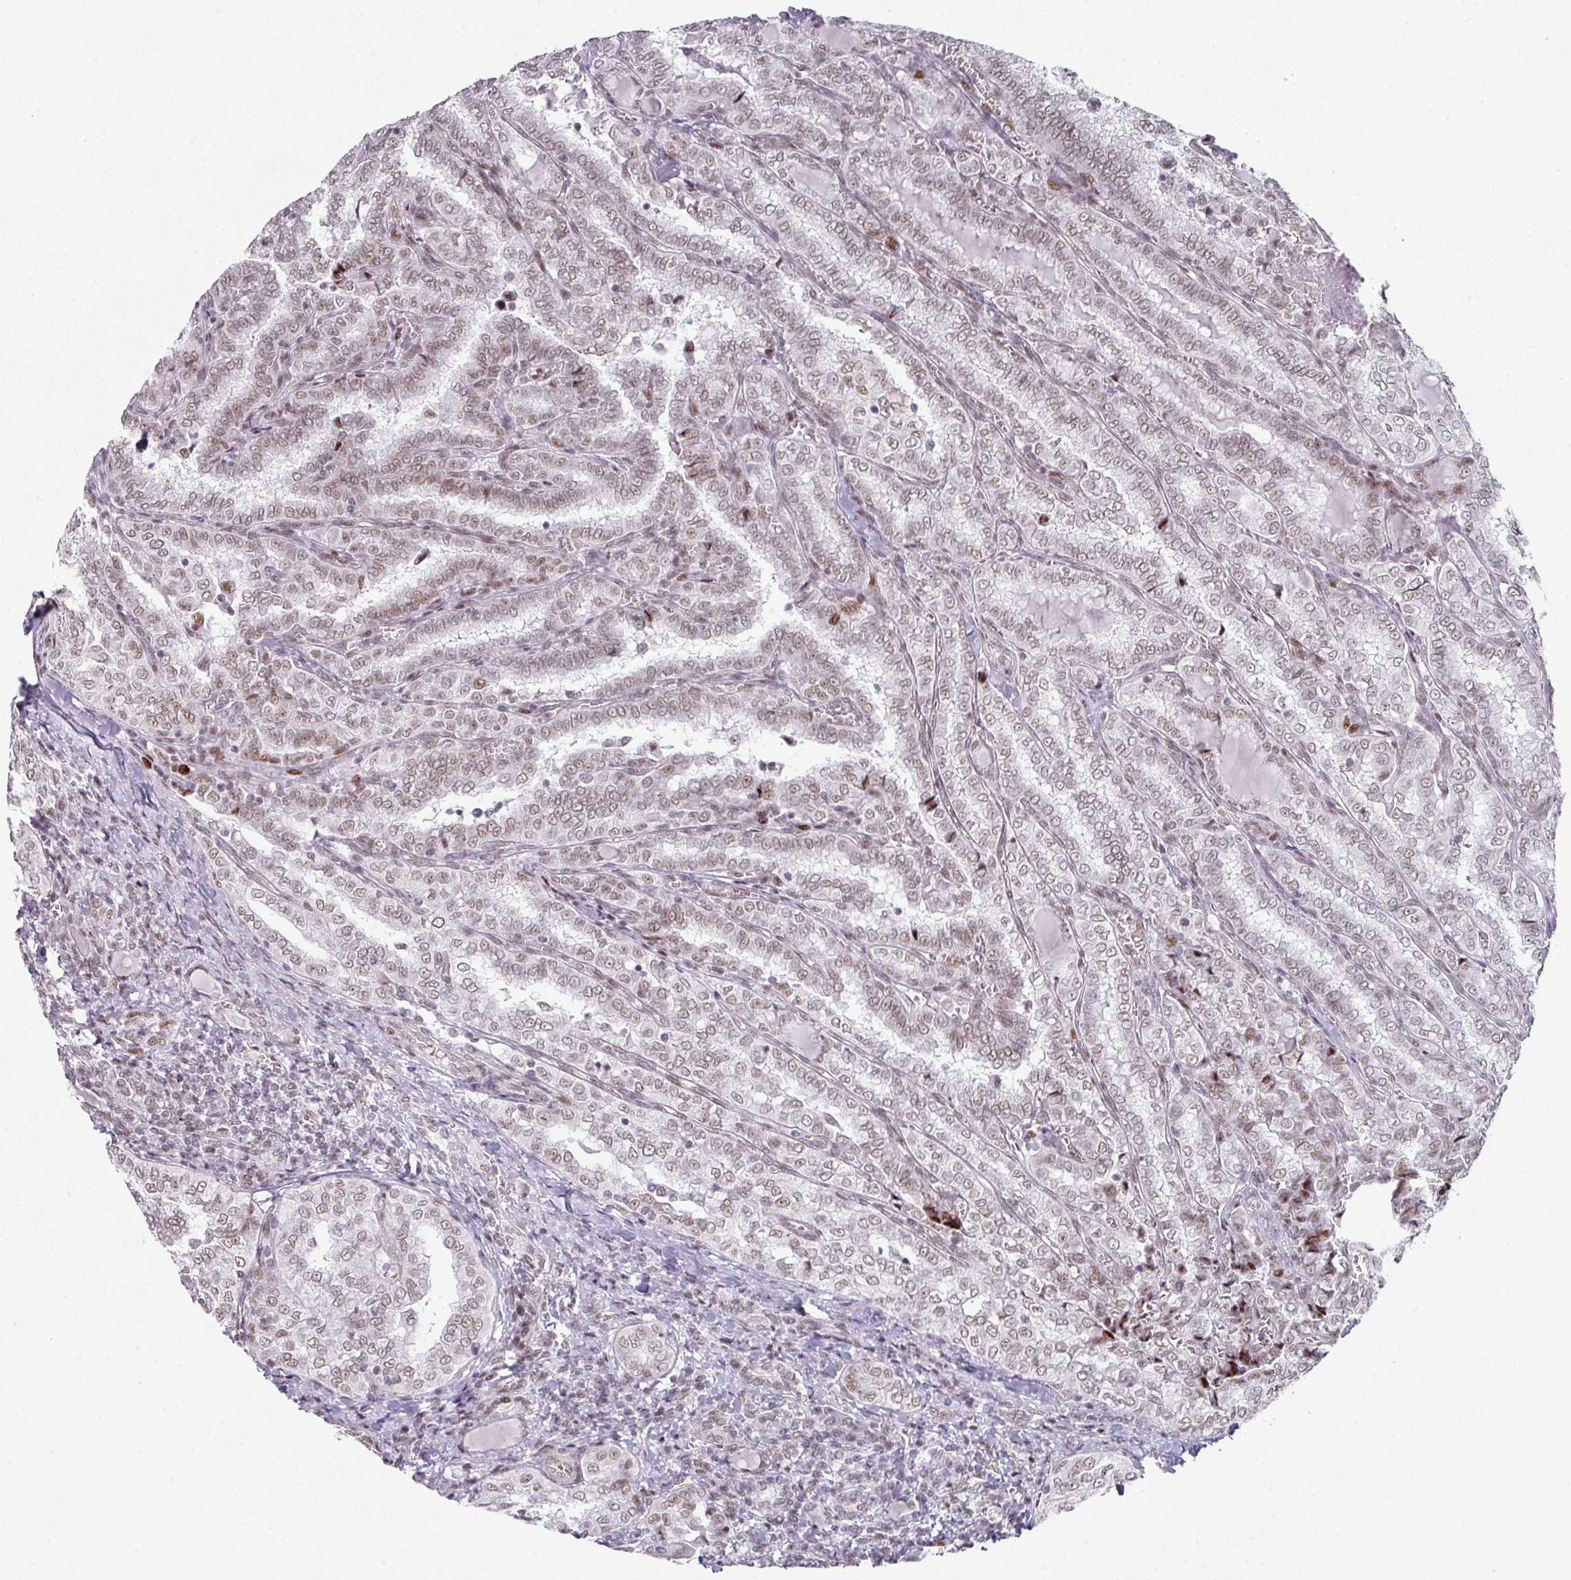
{"staining": {"intensity": "moderate", "quantity": ">75%", "location": "nuclear"}, "tissue": "thyroid cancer", "cell_type": "Tumor cells", "image_type": "cancer", "snomed": [{"axis": "morphology", "description": "Papillary adenocarcinoma, NOS"}, {"axis": "topography", "description": "Thyroid gland"}], "caption": "IHC histopathology image of thyroid cancer stained for a protein (brown), which demonstrates medium levels of moderate nuclear expression in about >75% of tumor cells.", "gene": "SF3B5", "patient": {"sex": "female", "age": 30}}